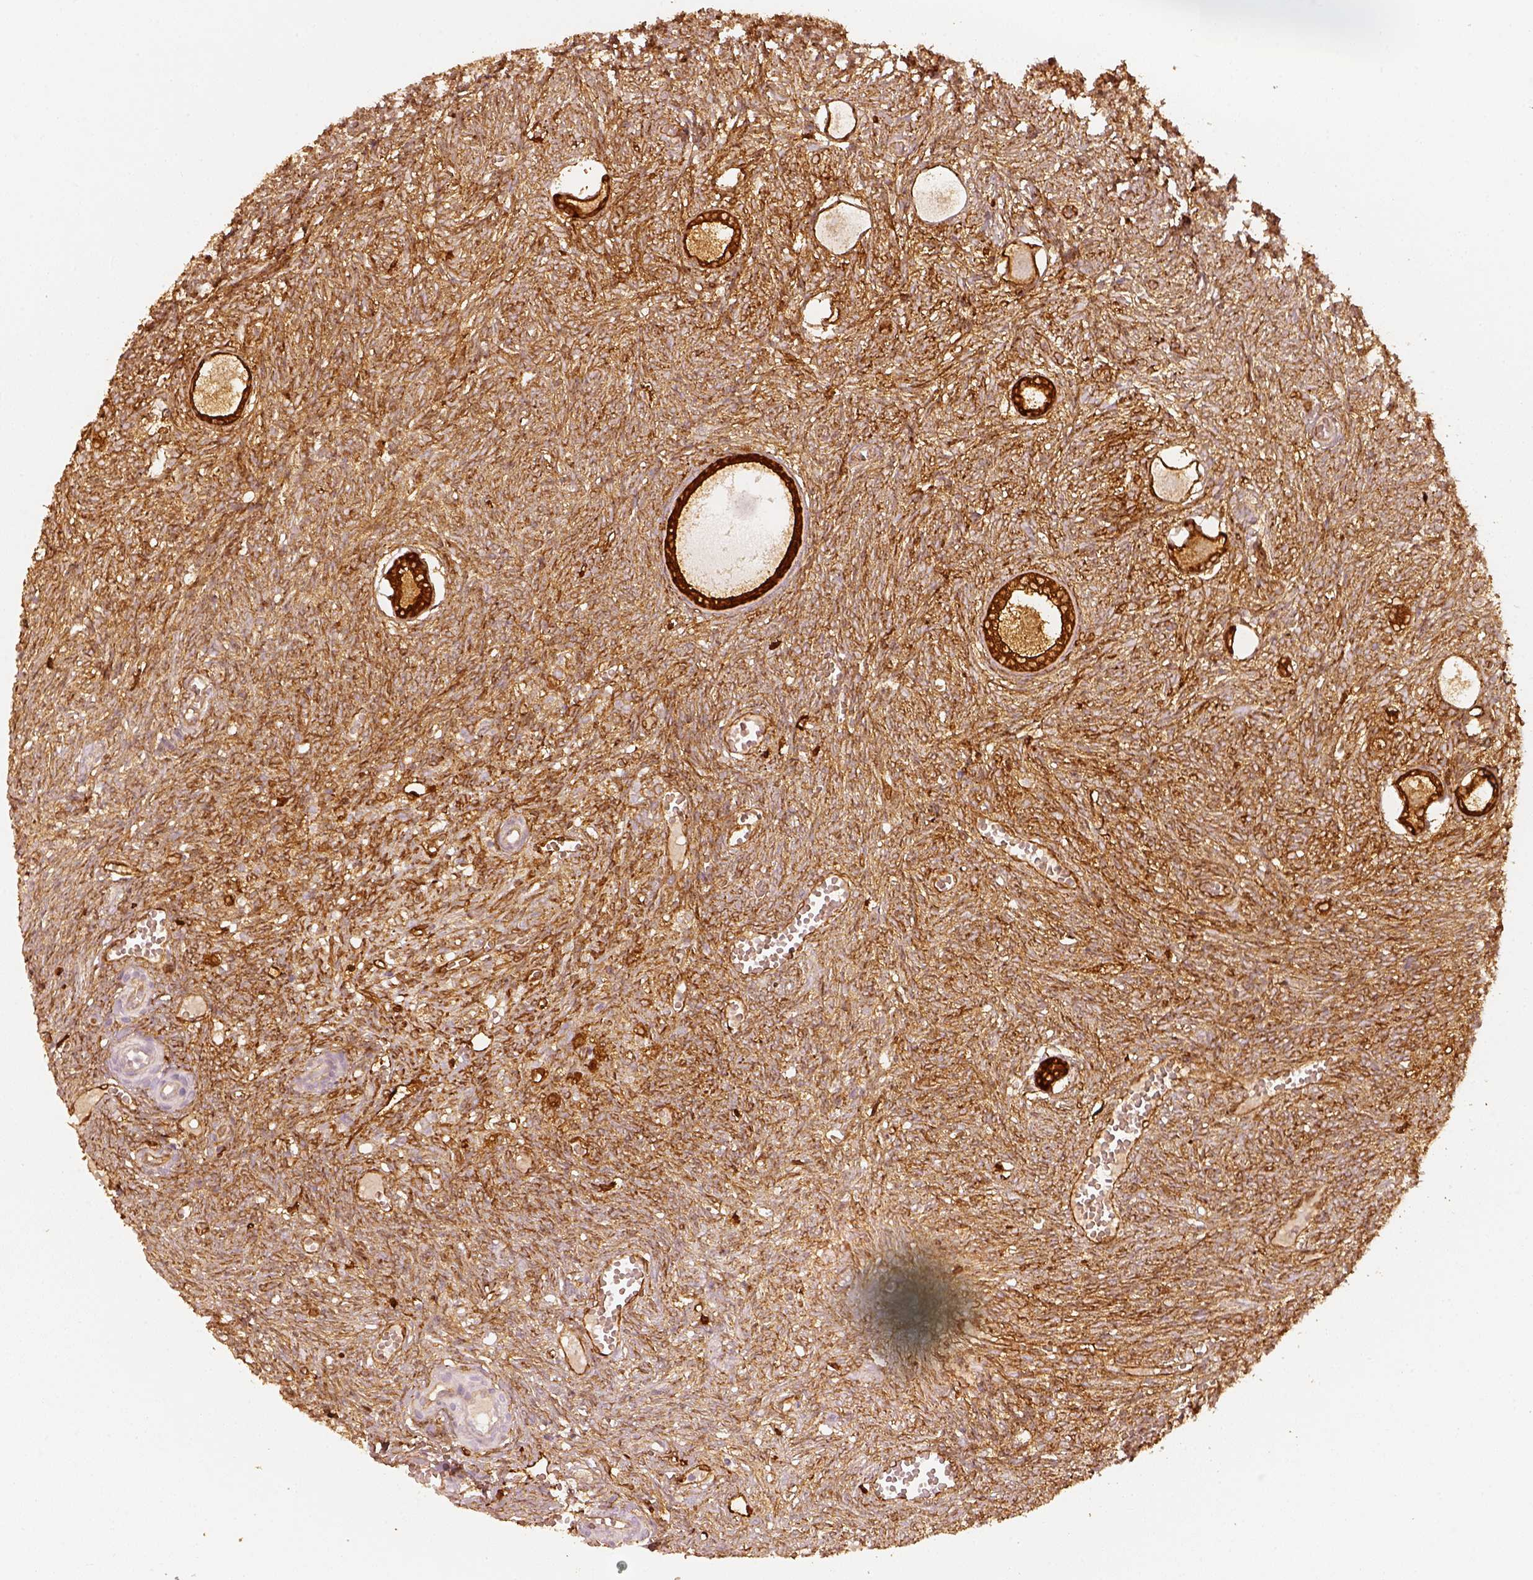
{"staining": {"intensity": "moderate", "quantity": ">75%", "location": "cytoplasmic/membranous"}, "tissue": "ovary", "cell_type": "Follicle cells", "image_type": "normal", "snomed": [{"axis": "morphology", "description": "Normal tissue, NOS"}, {"axis": "topography", "description": "Ovary"}], "caption": "Follicle cells demonstrate medium levels of moderate cytoplasmic/membranous staining in approximately >75% of cells in benign human ovary.", "gene": "FSCN1", "patient": {"sex": "female", "age": 43}}